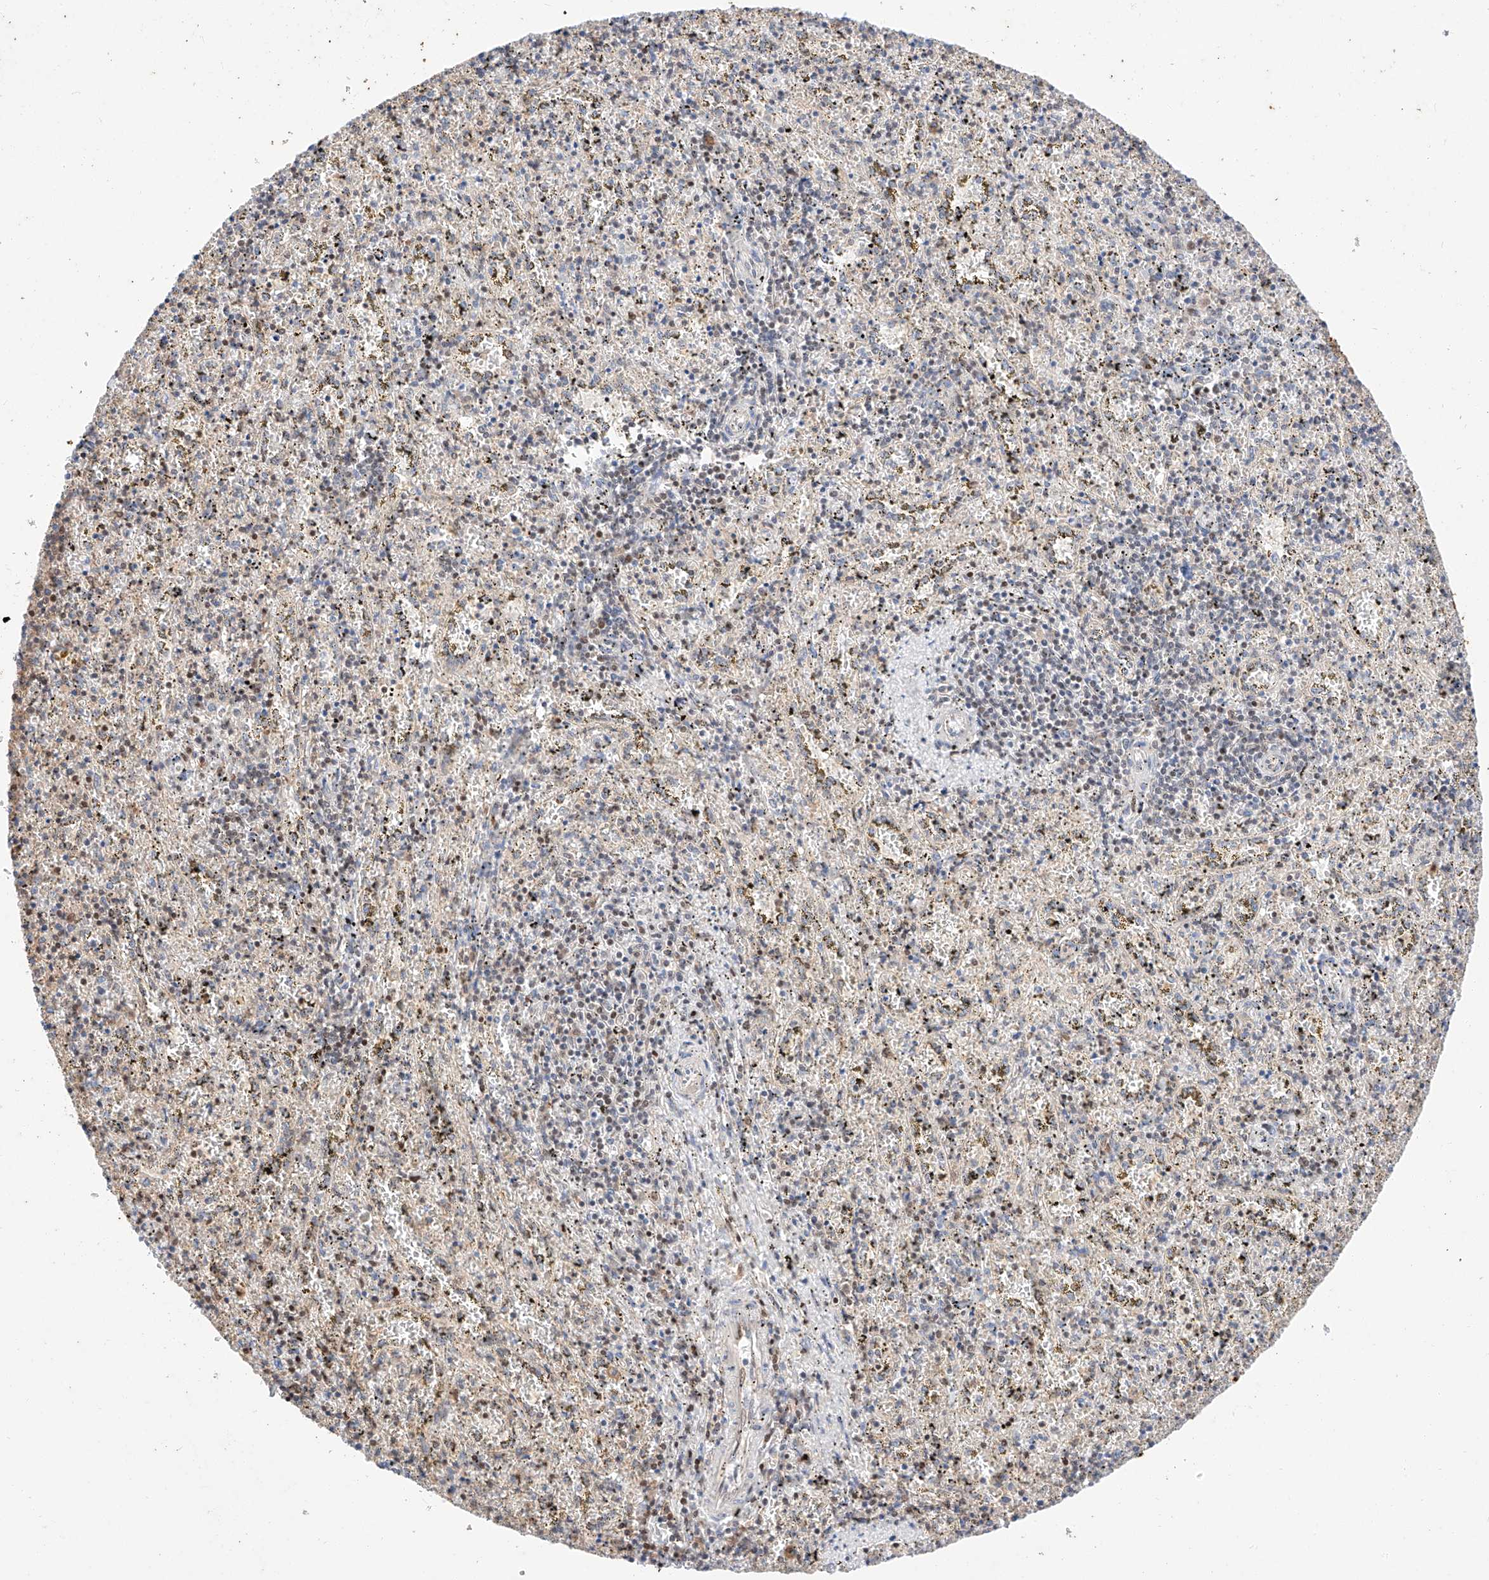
{"staining": {"intensity": "moderate", "quantity": "<25%", "location": "nuclear"}, "tissue": "spleen", "cell_type": "Cells in red pulp", "image_type": "normal", "snomed": [{"axis": "morphology", "description": "Normal tissue, NOS"}, {"axis": "topography", "description": "Spleen"}], "caption": "High-magnification brightfield microscopy of unremarkable spleen stained with DAB (3,3'-diaminobenzidine) (brown) and counterstained with hematoxylin (blue). cells in red pulp exhibit moderate nuclear expression is appreciated in about<25% of cells. (DAB (3,3'-diaminobenzidine) IHC, brown staining for protein, blue staining for nuclei).", "gene": "HDAC9", "patient": {"sex": "male", "age": 11}}